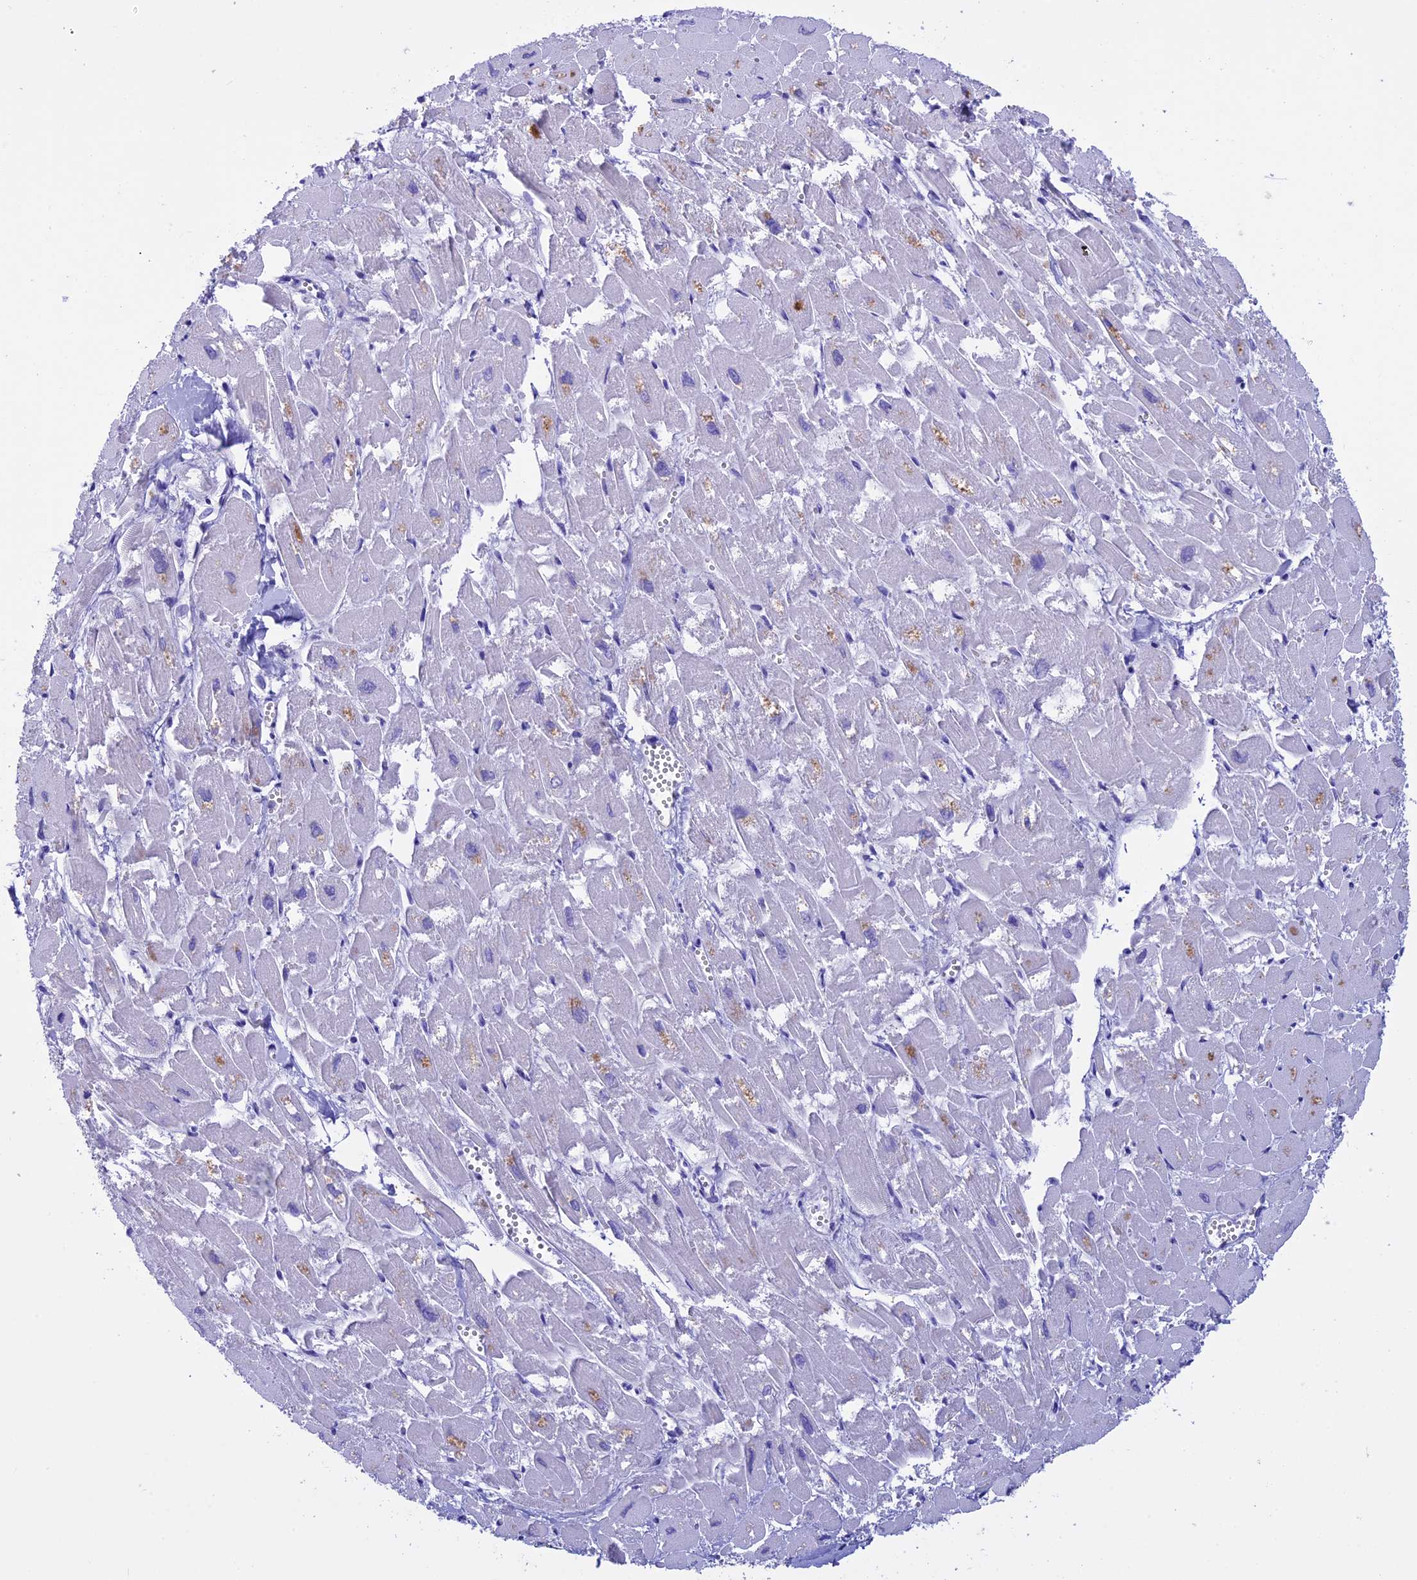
{"staining": {"intensity": "negative", "quantity": "none", "location": "none"}, "tissue": "heart muscle", "cell_type": "Cardiomyocytes", "image_type": "normal", "snomed": [{"axis": "morphology", "description": "Normal tissue, NOS"}, {"axis": "topography", "description": "Heart"}], "caption": "This histopathology image is of unremarkable heart muscle stained with IHC to label a protein in brown with the nuclei are counter-stained blue. There is no expression in cardiomyocytes.", "gene": "IGSF6", "patient": {"sex": "male", "age": 54}}